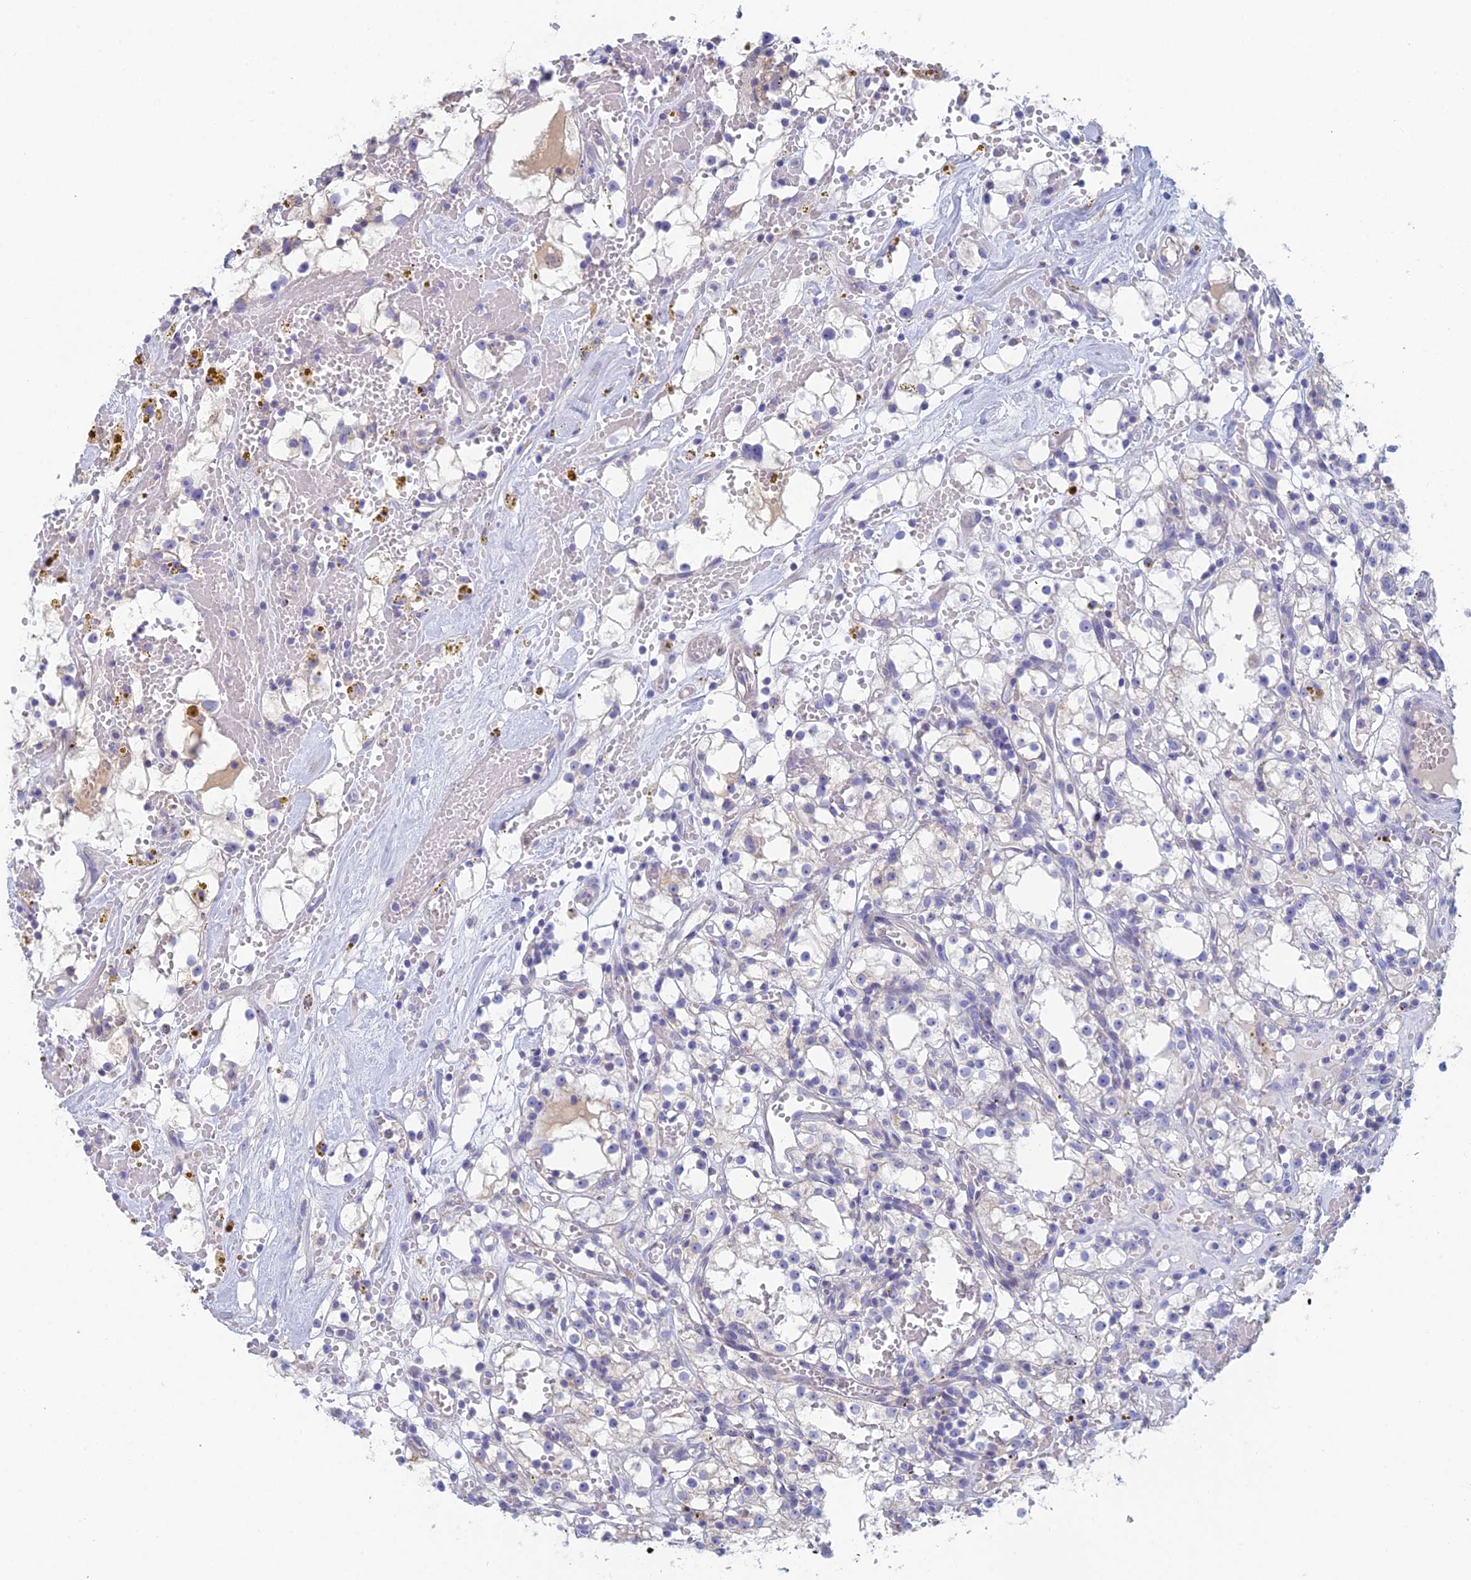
{"staining": {"intensity": "negative", "quantity": "none", "location": "none"}, "tissue": "renal cancer", "cell_type": "Tumor cells", "image_type": "cancer", "snomed": [{"axis": "morphology", "description": "Adenocarcinoma, NOS"}, {"axis": "topography", "description": "Kidney"}], "caption": "Histopathology image shows no protein expression in tumor cells of adenocarcinoma (renal) tissue.", "gene": "IFTAP", "patient": {"sex": "male", "age": 56}}